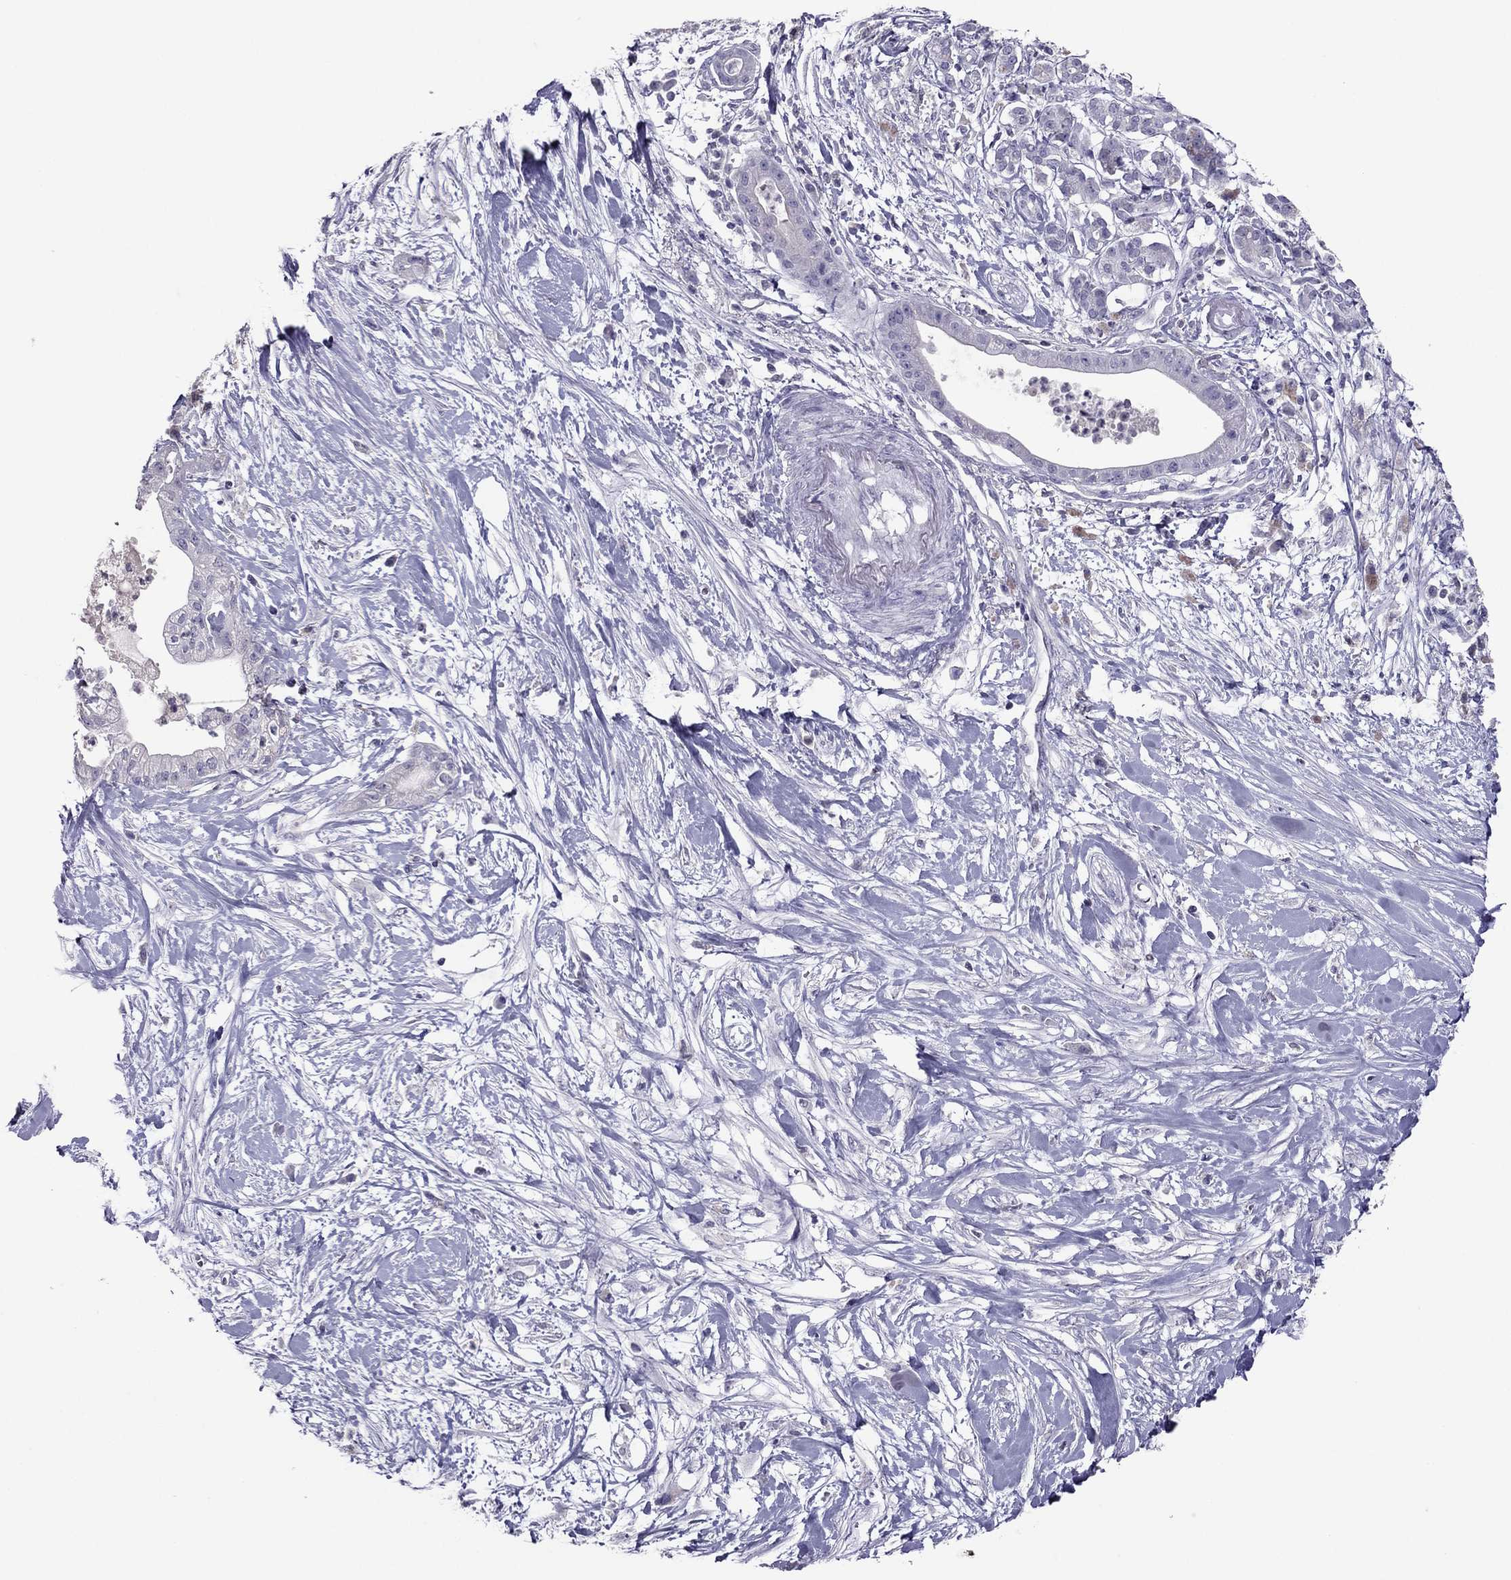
{"staining": {"intensity": "negative", "quantity": "none", "location": "none"}, "tissue": "pancreatic cancer", "cell_type": "Tumor cells", "image_type": "cancer", "snomed": [{"axis": "morphology", "description": "Normal tissue, NOS"}, {"axis": "morphology", "description": "Adenocarcinoma, NOS"}, {"axis": "topography", "description": "Lymph node"}, {"axis": "topography", "description": "Pancreas"}], "caption": "IHC photomicrograph of neoplastic tissue: human pancreatic cancer stained with DAB (3,3'-diaminobenzidine) shows no significant protein positivity in tumor cells. (Stains: DAB immunohistochemistry with hematoxylin counter stain, Microscopy: brightfield microscopy at high magnification).", "gene": "RGS8", "patient": {"sex": "female", "age": 58}}